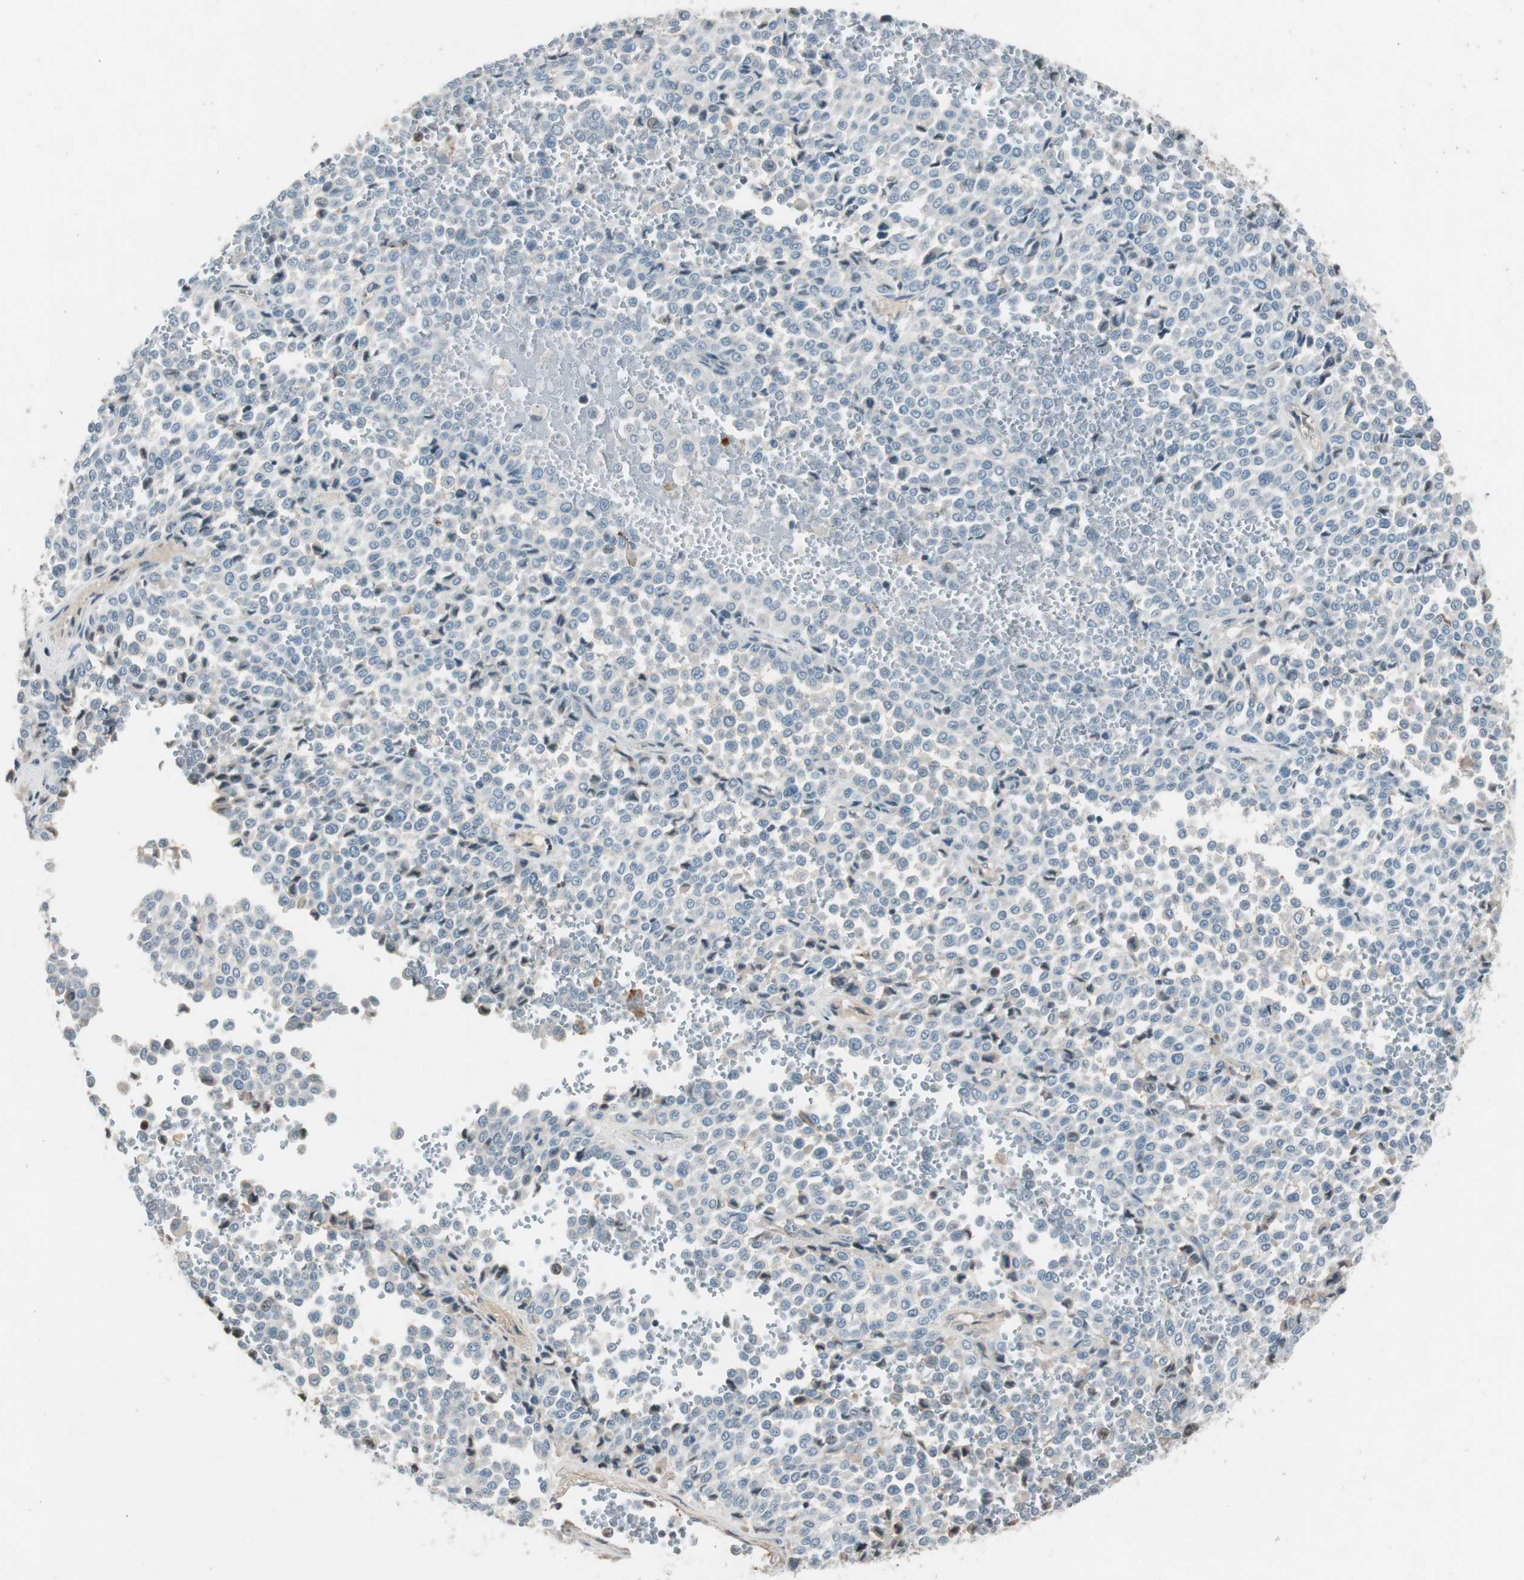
{"staining": {"intensity": "negative", "quantity": "none", "location": "none"}, "tissue": "melanoma", "cell_type": "Tumor cells", "image_type": "cancer", "snomed": [{"axis": "morphology", "description": "Malignant melanoma, Metastatic site"}, {"axis": "topography", "description": "Pancreas"}], "caption": "DAB (3,3'-diaminobenzidine) immunohistochemical staining of melanoma demonstrates no significant positivity in tumor cells. (Stains: DAB IHC with hematoxylin counter stain, Microscopy: brightfield microscopy at high magnification).", "gene": "PDPN", "patient": {"sex": "female", "age": 30}}